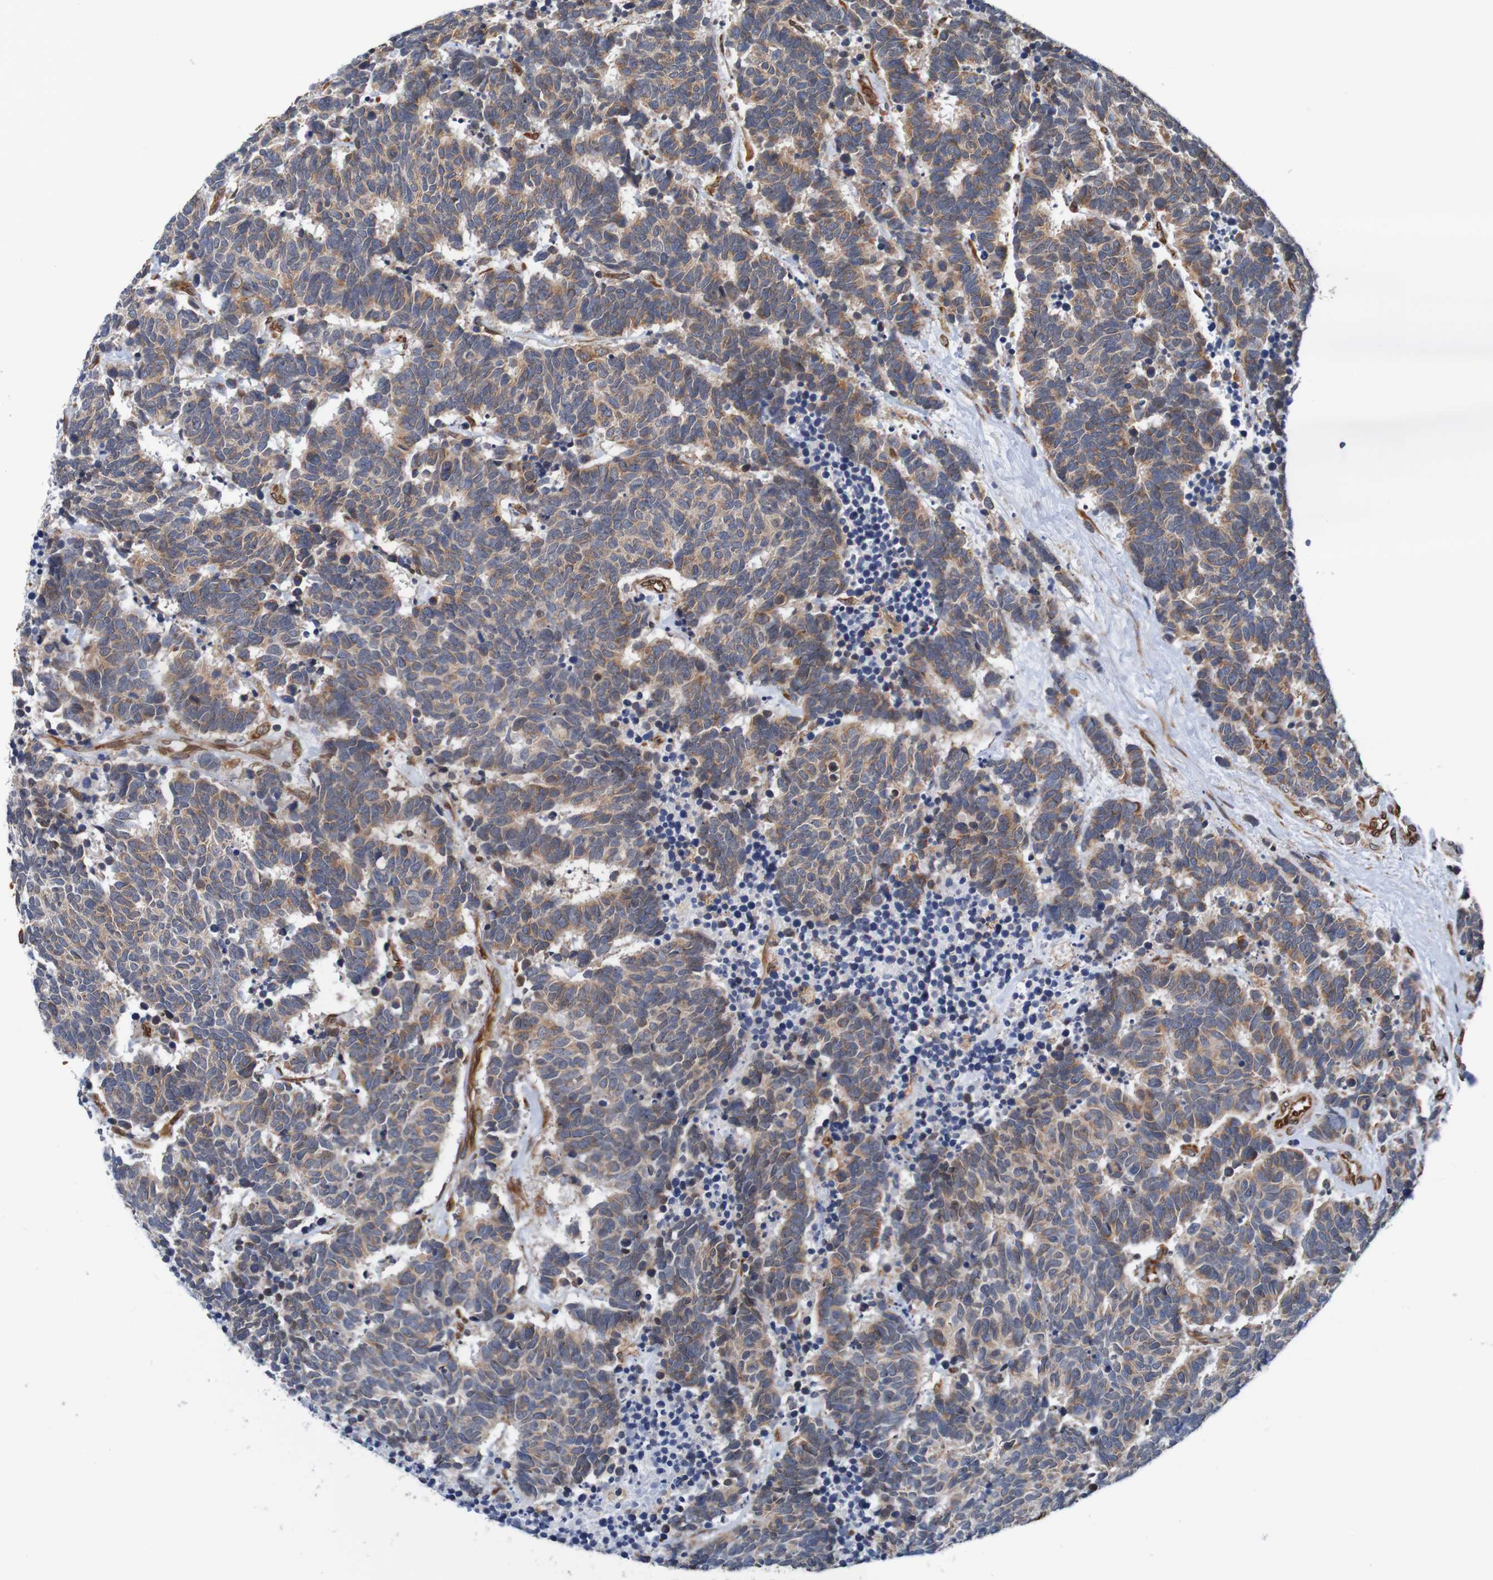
{"staining": {"intensity": "moderate", "quantity": ">75%", "location": "cytoplasmic/membranous"}, "tissue": "carcinoid", "cell_type": "Tumor cells", "image_type": "cancer", "snomed": [{"axis": "morphology", "description": "Carcinoma, NOS"}, {"axis": "morphology", "description": "Carcinoid, malignant, NOS"}, {"axis": "topography", "description": "Urinary bladder"}], "caption": "A brown stain labels moderate cytoplasmic/membranous staining of a protein in carcinoid tumor cells.", "gene": "TMEM109", "patient": {"sex": "male", "age": 57}}